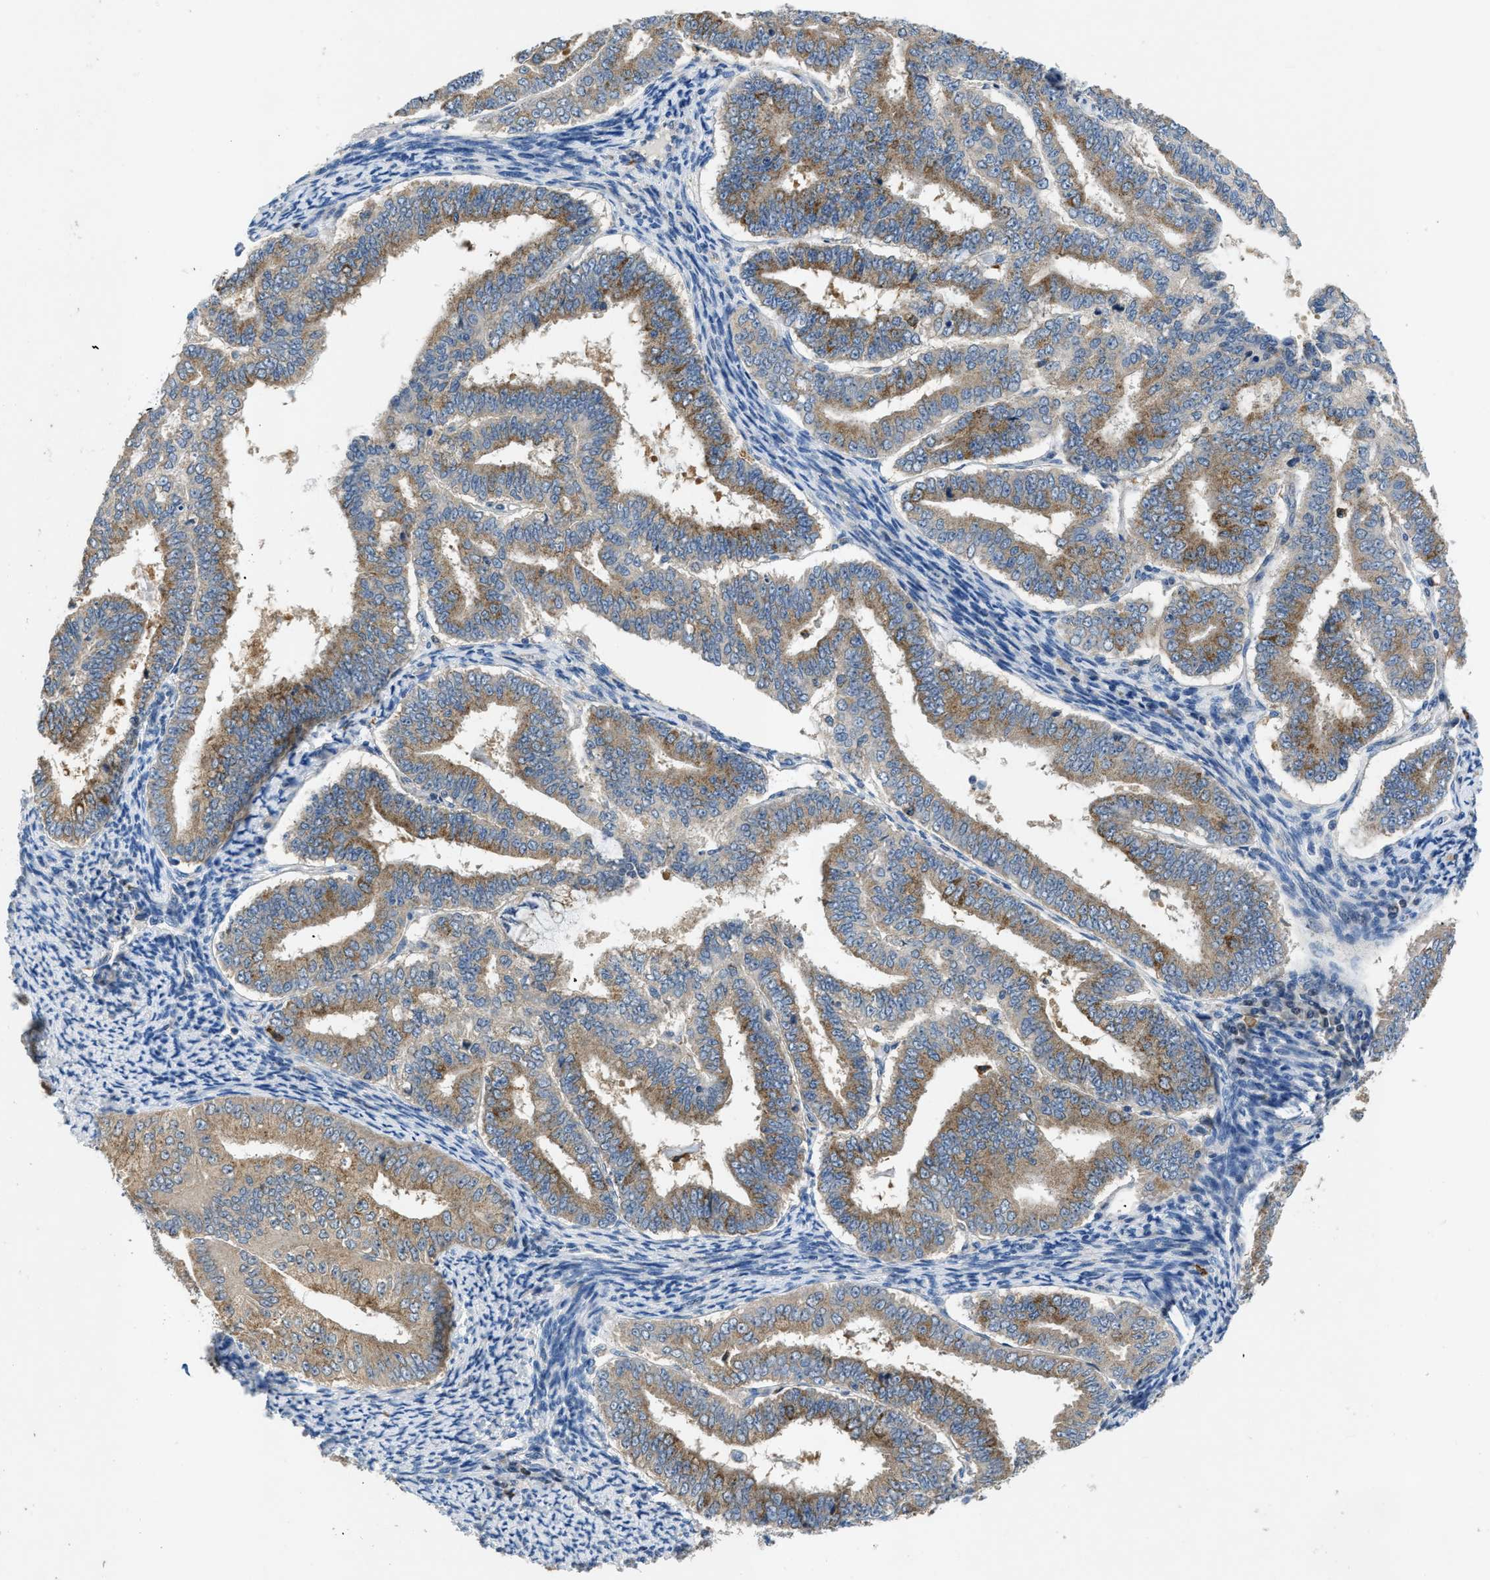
{"staining": {"intensity": "moderate", "quantity": ">75%", "location": "cytoplasmic/membranous"}, "tissue": "endometrial cancer", "cell_type": "Tumor cells", "image_type": "cancer", "snomed": [{"axis": "morphology", "description": "Adenocarcinoma, NOS"}, {"axis": "topography", "description": "Endometrium"}], "caption": "Moderate cytoplasmic/membranous protein staining is appreciated in approximately >75% of tumor cells in endometrial adenocarcinoma. (DAB (3,3'-diaminobenzidine) IHC with brightfield microscopy, high magnification).", "gene": "TOMM34", "patient": {"sex": "female", "age": 63}}